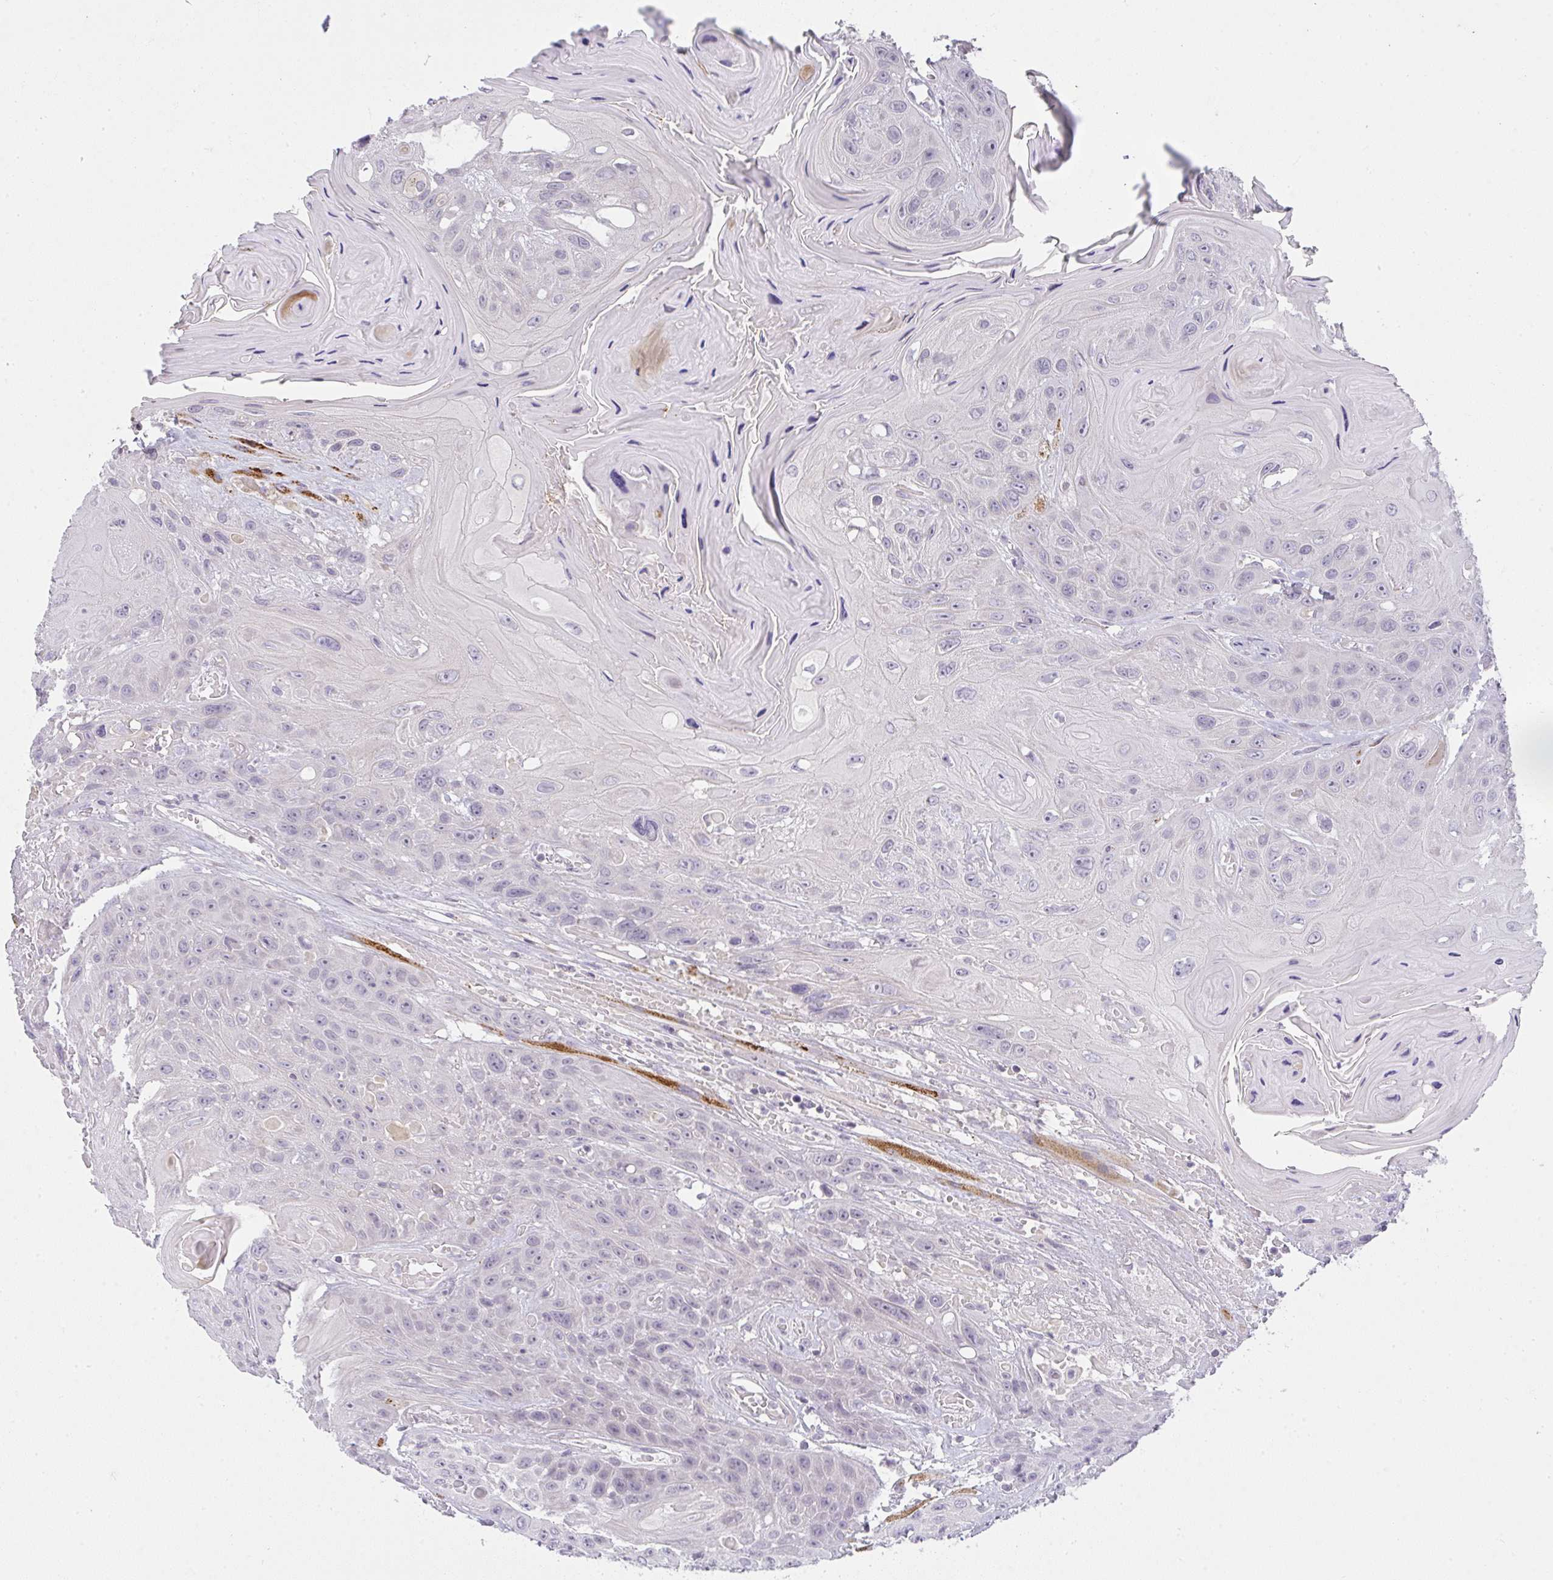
{"staining": {"intensity": "negative", "quantity": "none", "location": "none"}, "tissue": "head and neck cancer", "cell_type": "Tumor cells", "image_type": "cancer", "snomed": [{"axis": "morphology", "description": "Squamous cell carcinoma, NOS"}, {"axis": "topography", "description": "Head-Neck"}], "caption": "An image of head and neck cancer (squamous cell carcinoma) stained for a protein displays no brown staining in tumor cells.", "gene": "CACNA1S", "patient": {"sex": "female", "age": 59}}